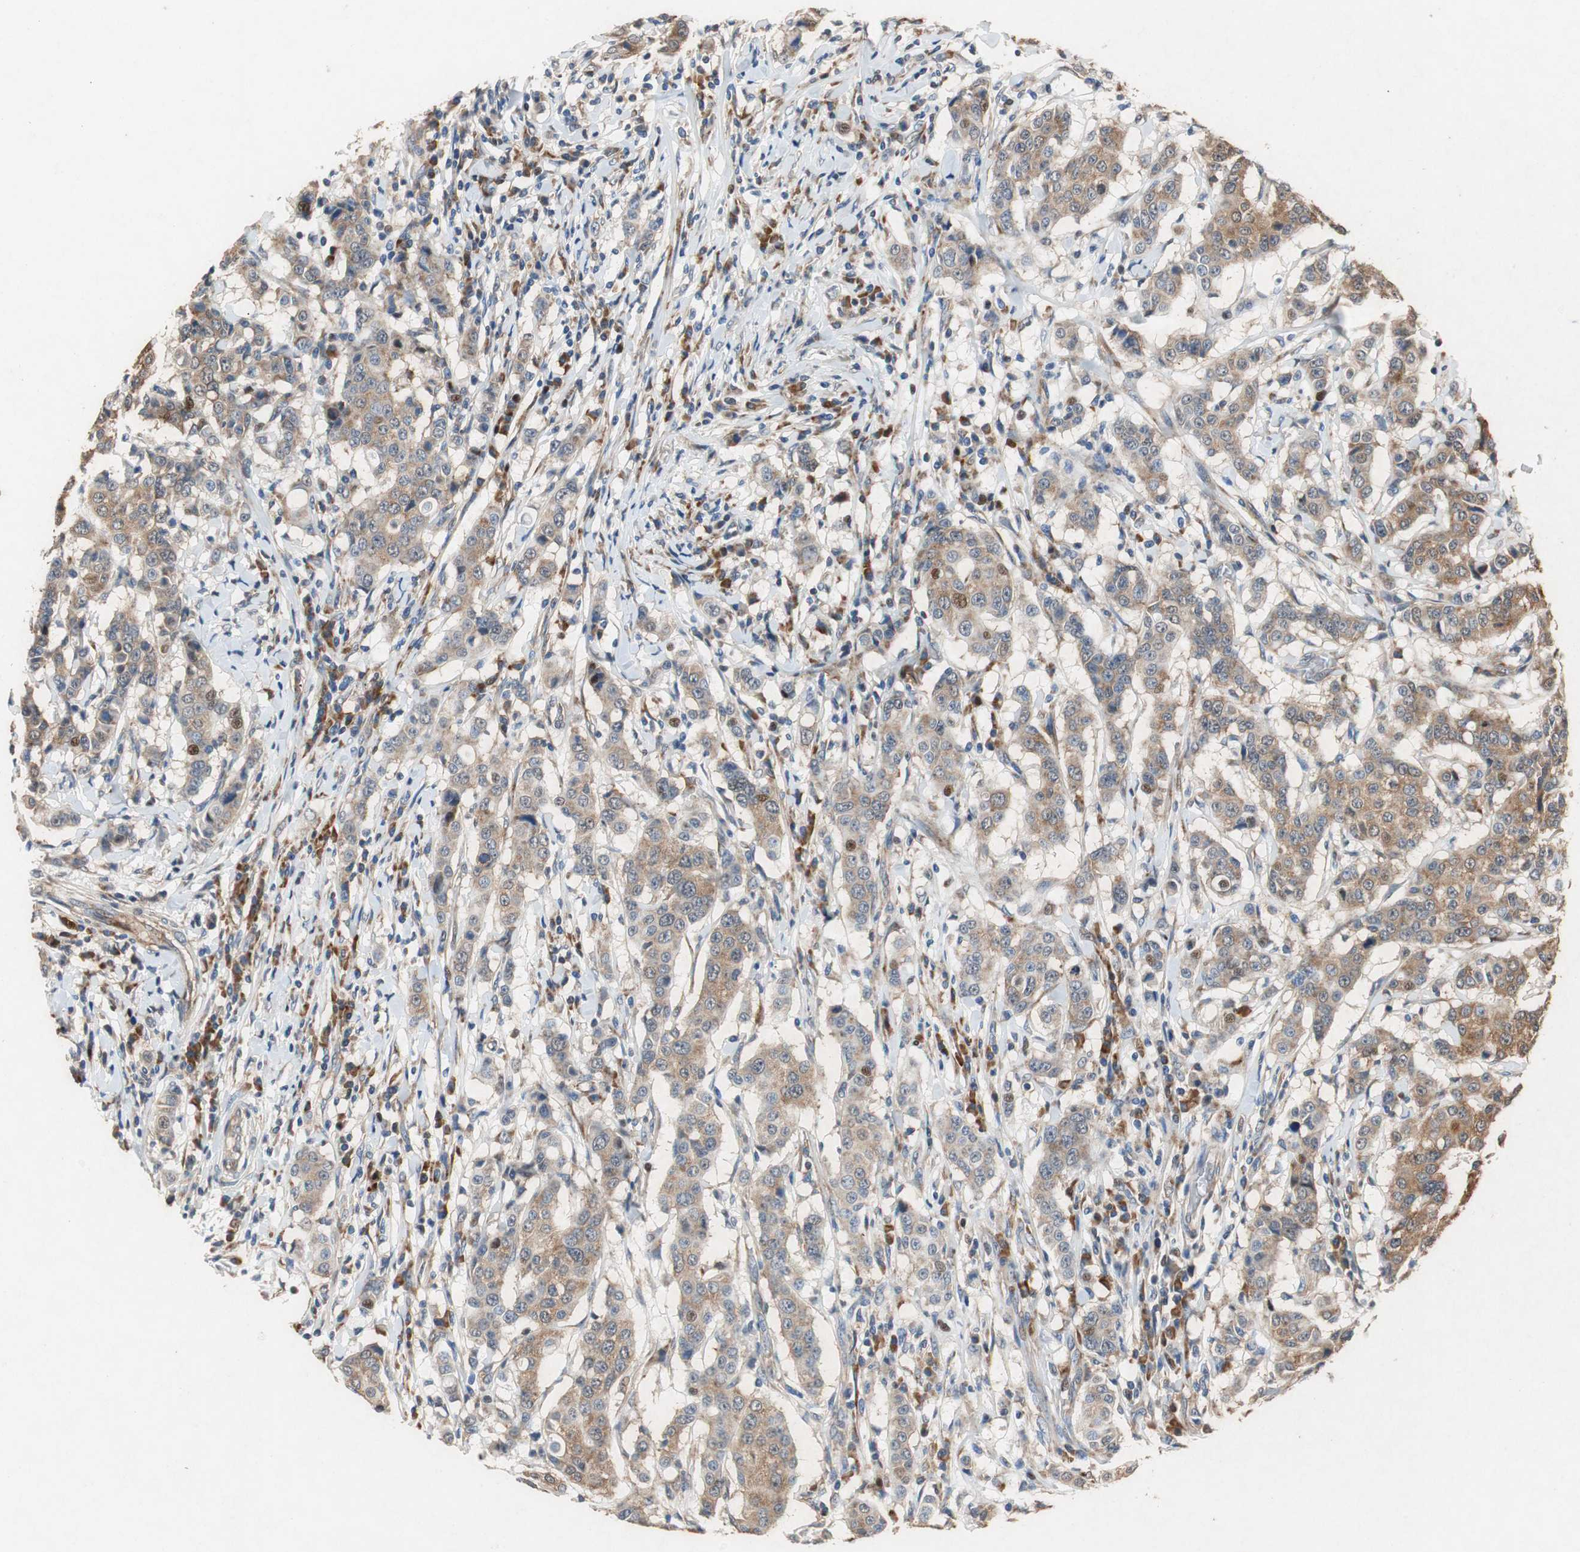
{"staining": {"intensity": "moderate", "quantity": ">75%", "location": "cytoplasmic/membranous"}, "tissue": "breast cancer", "cell_type": "Tumor cells", "image_type": "cancer", "snomed": [{"axis": "morphology", "description": "Duct carcinoma"}, {"axis": "topography", "description": "Breast"}], "caption": "Breast infiltrating ductal carcinoma tissue displays moderate cytoplasmic/membranous expression in approximately >75% of tumor cells", "gene": "RPL35", "patient": {"sex": "female", "age": 27}}